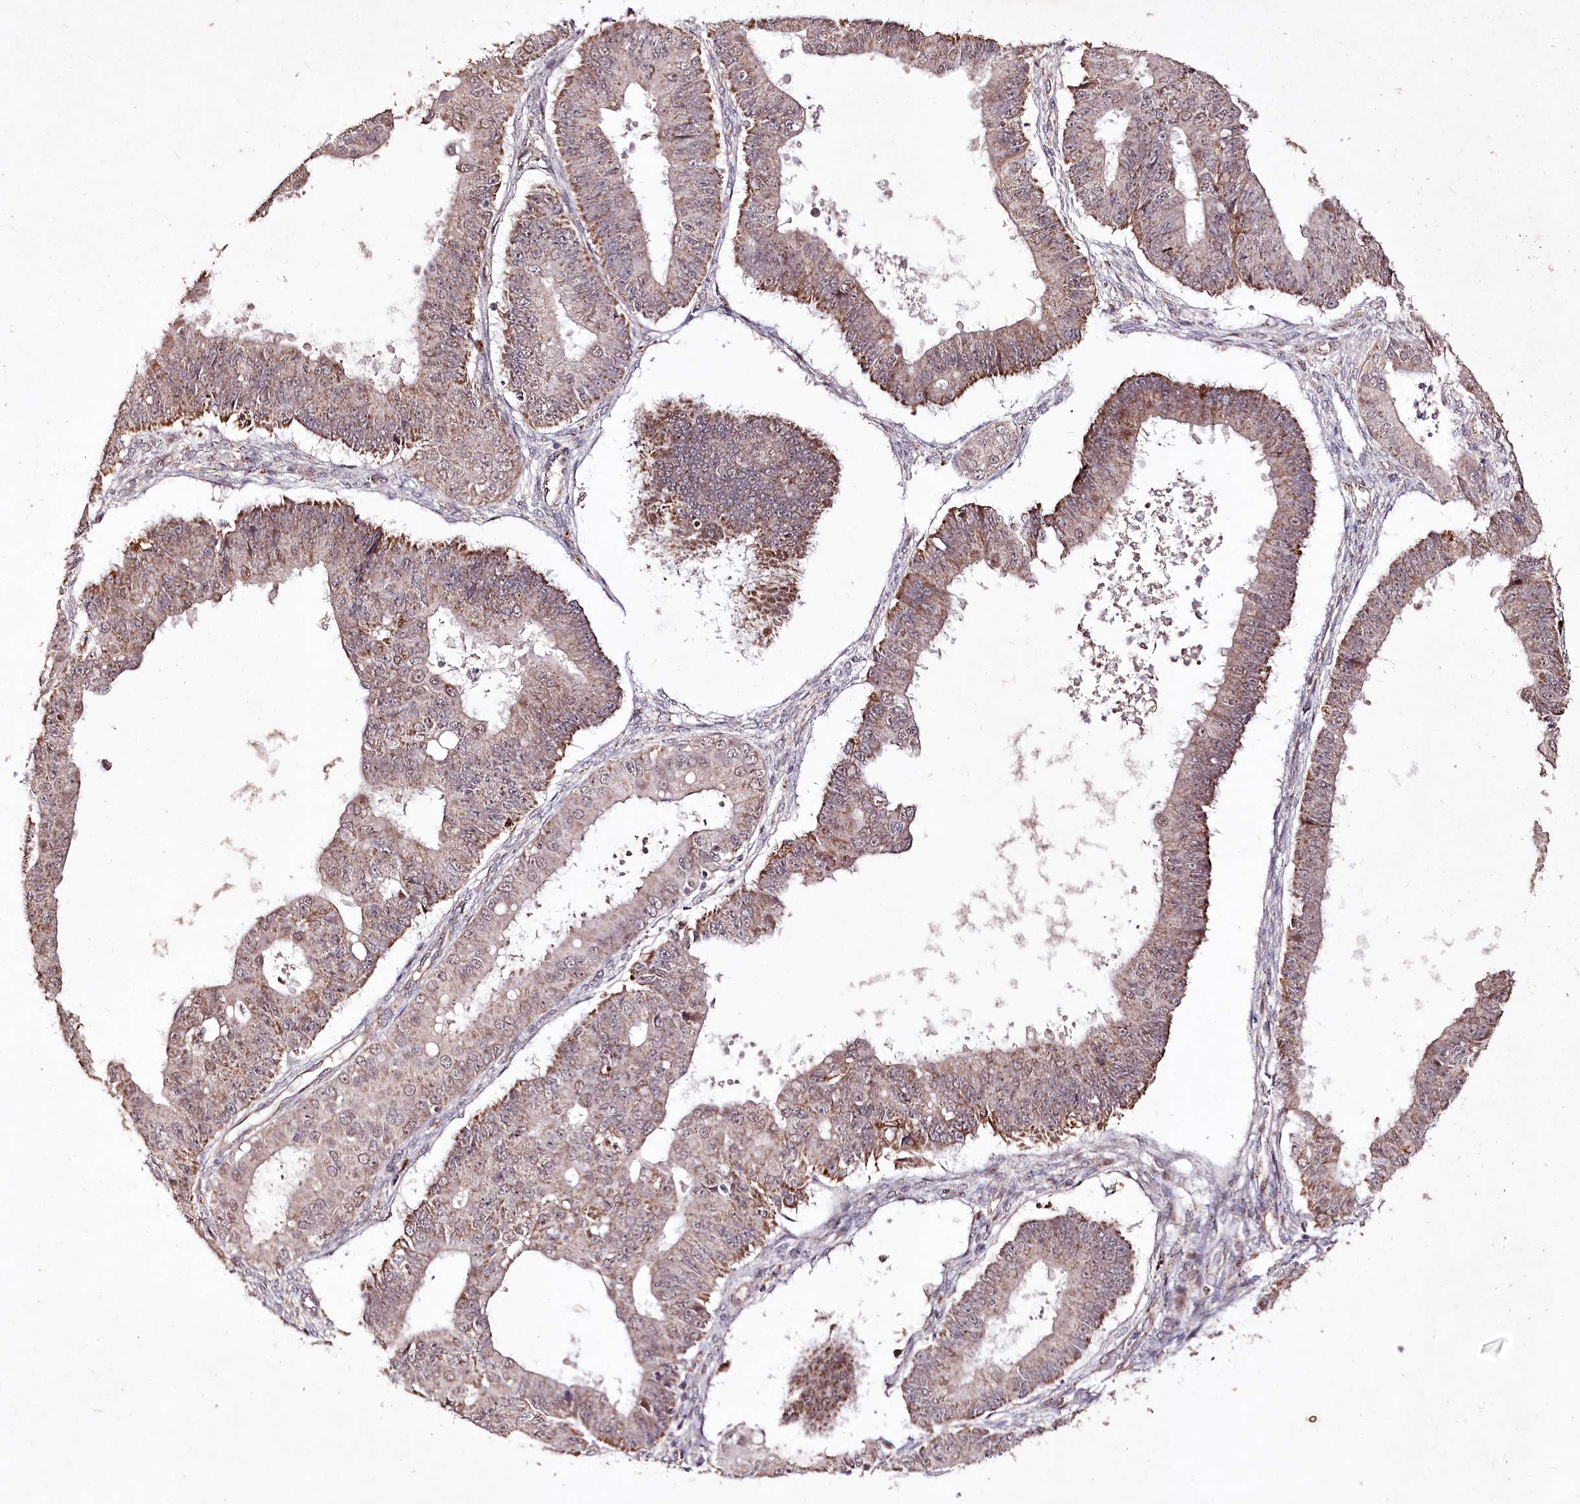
{"staining": {"intensity": "moderate", "quantity": ">75%", "location": "cytoplasmic/membranous"}, "tissue": "ovarian cancer", "cell_type": "Tumor cells", "image_type": "cancer", "snomed": [{"axis": "morphology", "description": "Carcinoma, endometroid"}, {"axis": "topography", "description": "Appendix"}, {"axis": "topography", "description": "Ovary"}], "caption": "Tumor cells display moderate cytoplasmic/membranous expression in about >75% of cells in ovarian cancer (endometroid carcinoma). (DAB (3,3'-diaminobenzidine) IHC, brown staining for protein, blue staining for nuclei).", "gene": "CARD19", "patient": {"sex": "female", "age": 42}}